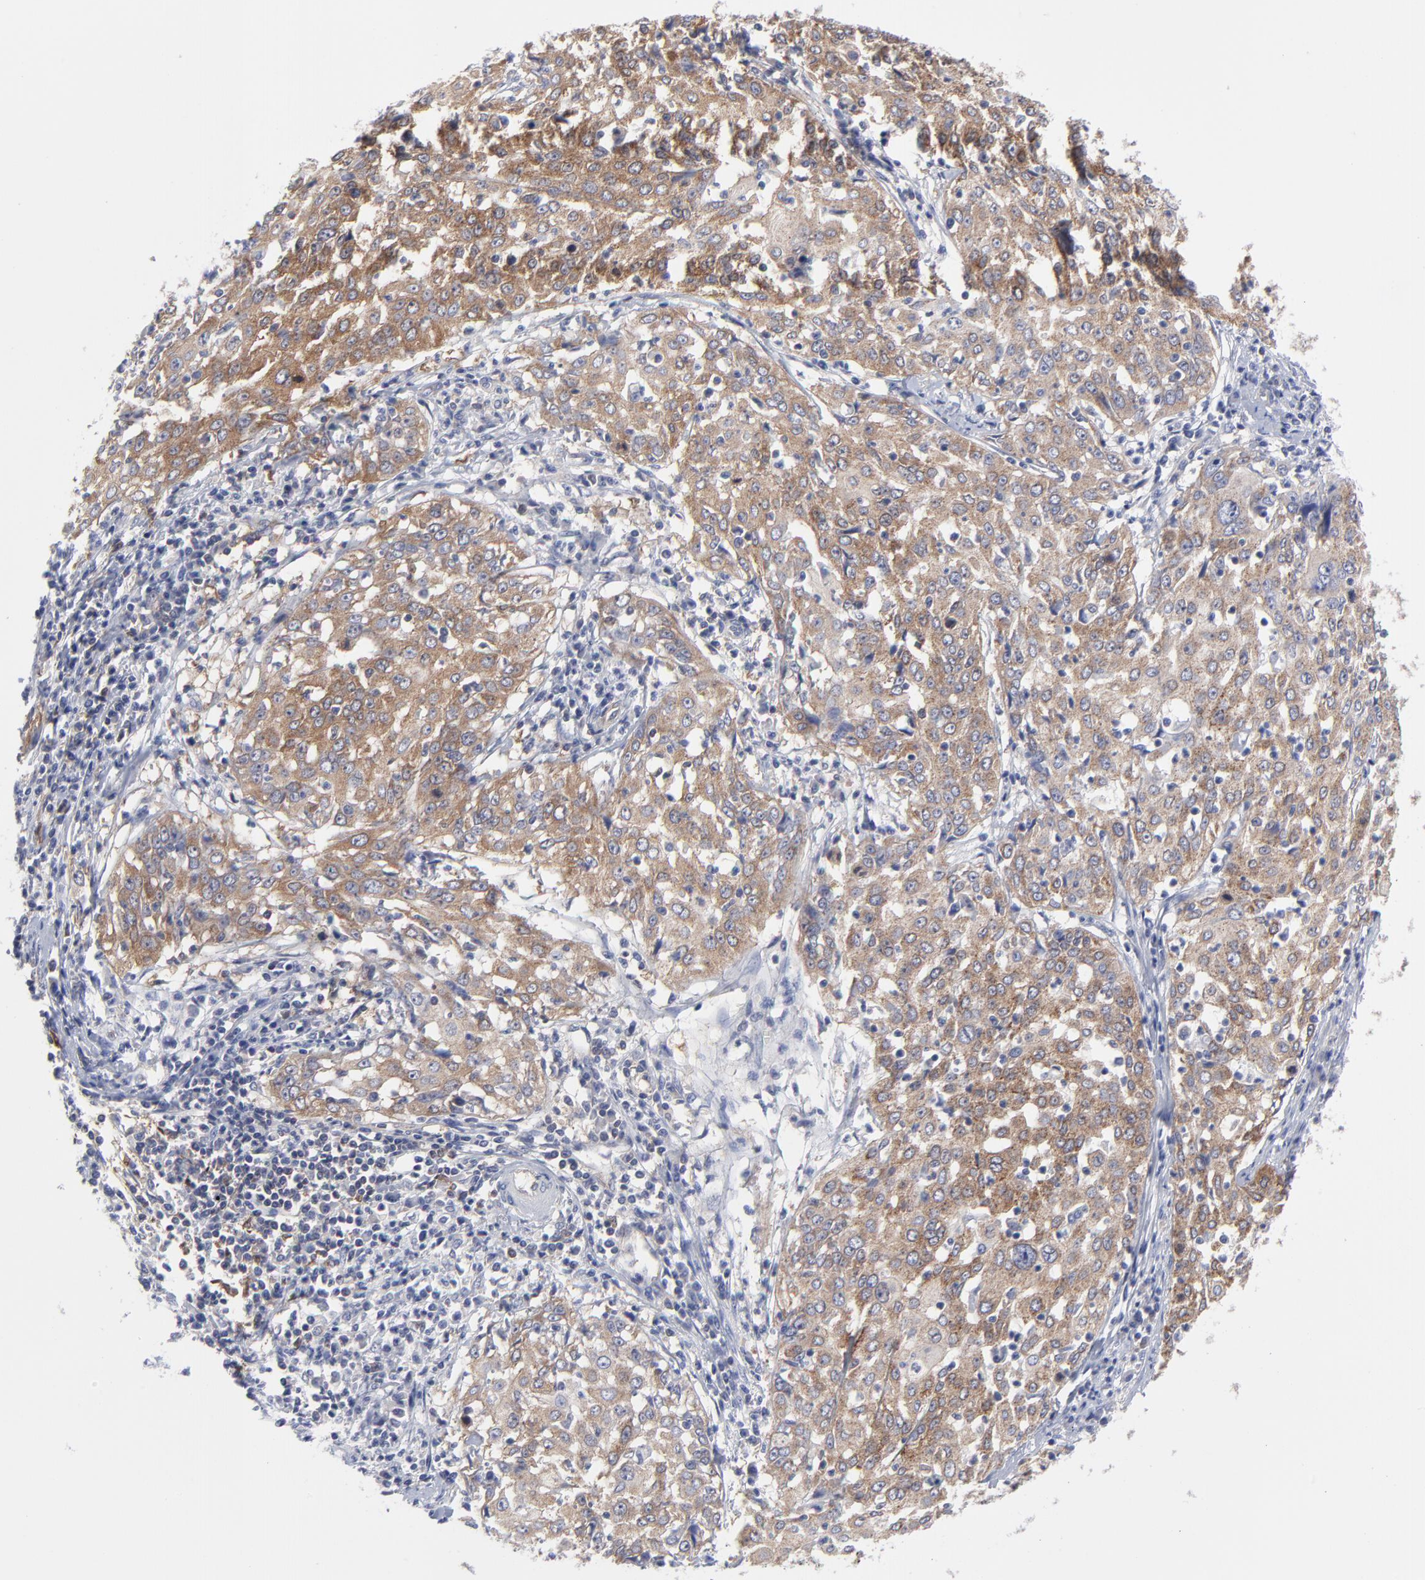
{"staining": {"intensity": "moderate", "quantity": ">75%", "location": "cytoplasmic/membranous"}, "tissue": "cervical cancer", "cell_type": "Tumor cells", "image_type": "cancer", "snomed": [{"axis": "morphology", "description": "Squamous cell carcinoma, NOS"}, {"axis": "topography", "description": "Cervix"}], "caption": "This histopathology image reveals cervical cancer stained with IHC to label a protein in brown. The cytoplasmic/membranous of tumor cells show moderate positivity for the protein. Nuclei are counter-stained blue.", "gene": "NFKBIA", "patient": {"sex": "female", "age": 39}}